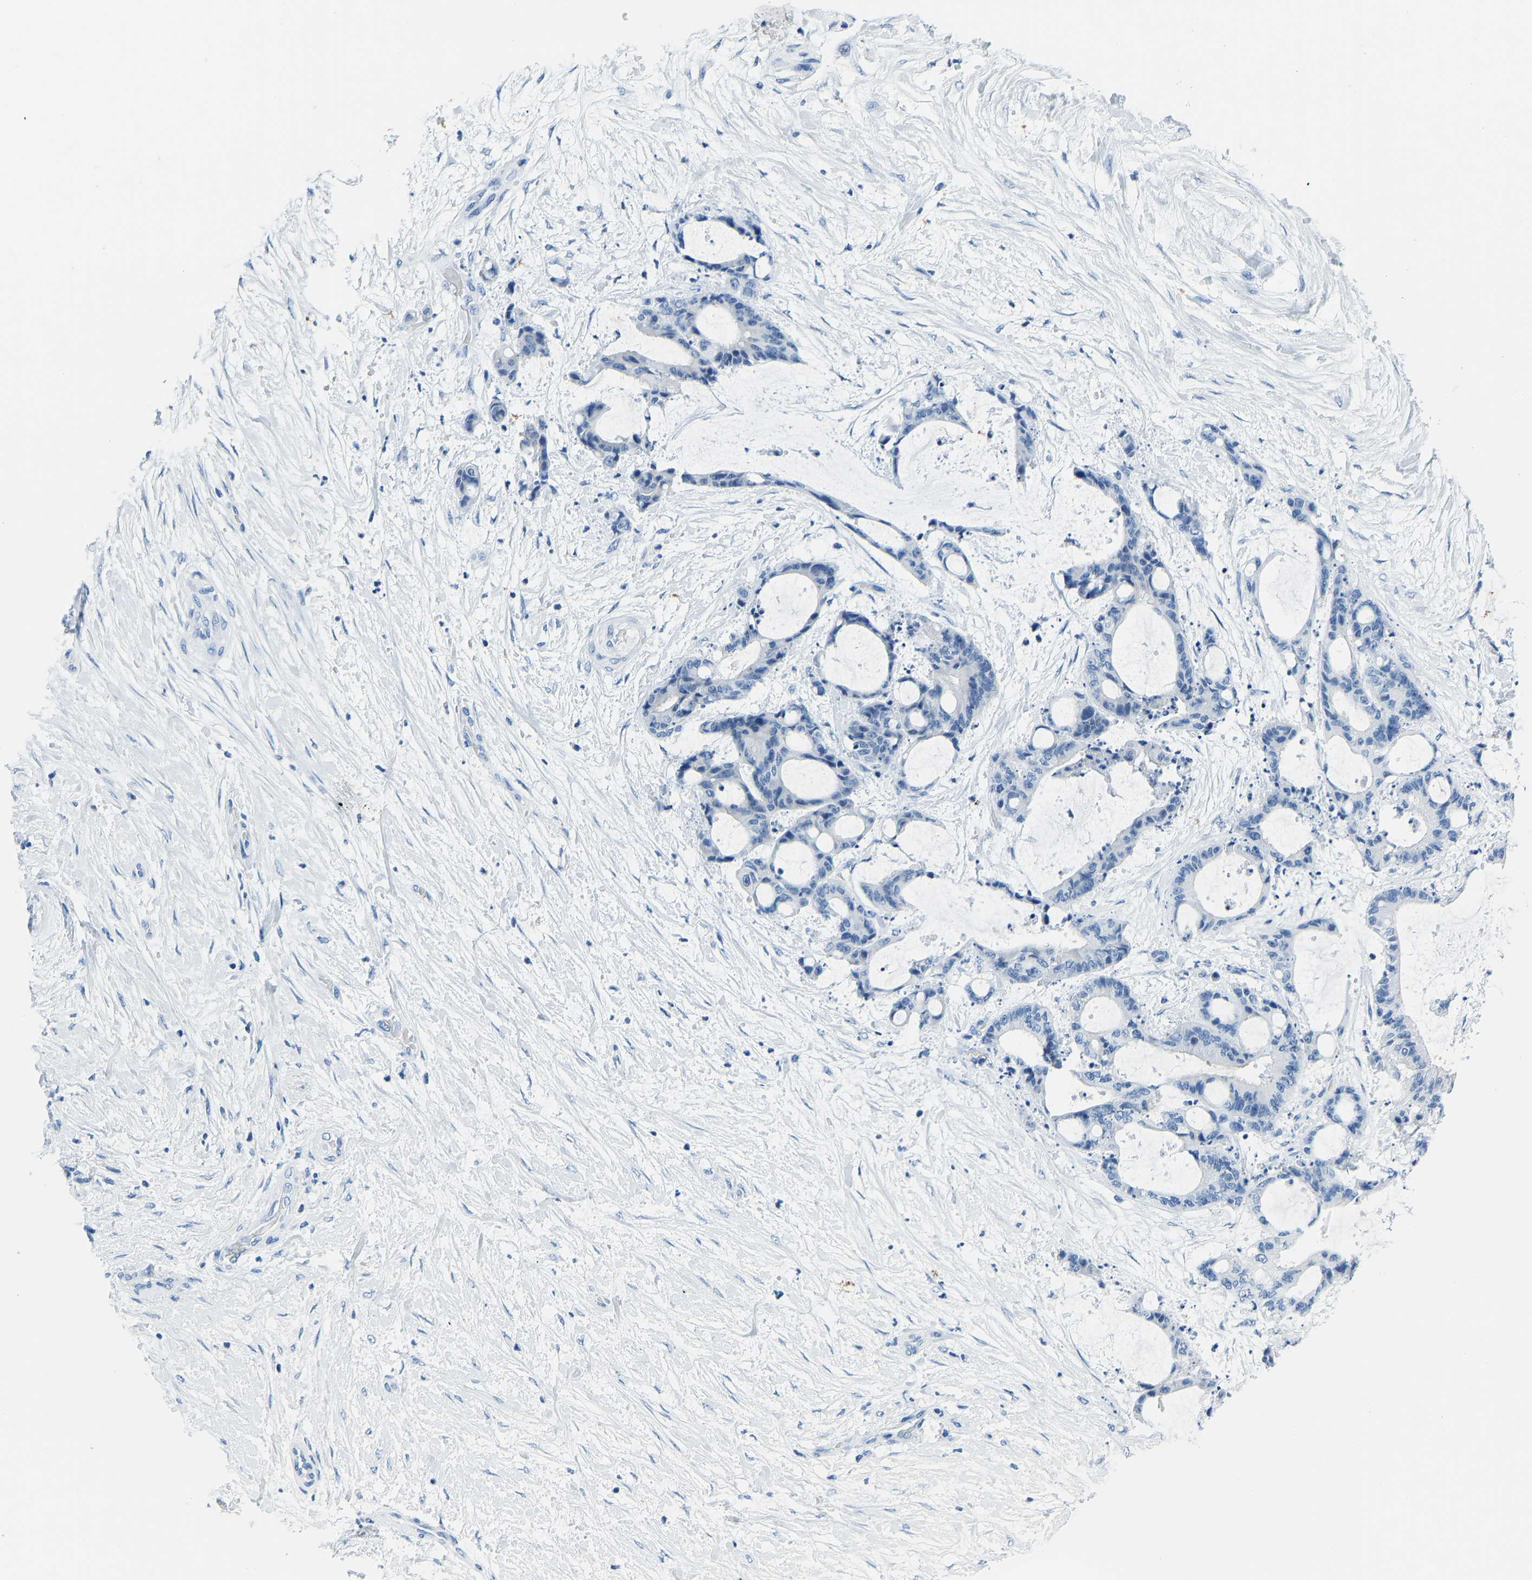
{"staining": {"intensity": "negative", "quantity": "none", "location": "none"}, "tissue": "liver cancer", "cell_type": "Tumor cells", "image_type": "cancer", "snomed": [{"axis": "morphology", "description": "Cholangiocarcinoma"}, {"axis": "topography", "description": "Liver"}], "caption": "This is an IHC image of human liver cholangiocarcinoma. There is no positivity in tumor cells.", "gene": "SERPINB3", "patient": {"sex": "female", "age": 73}}